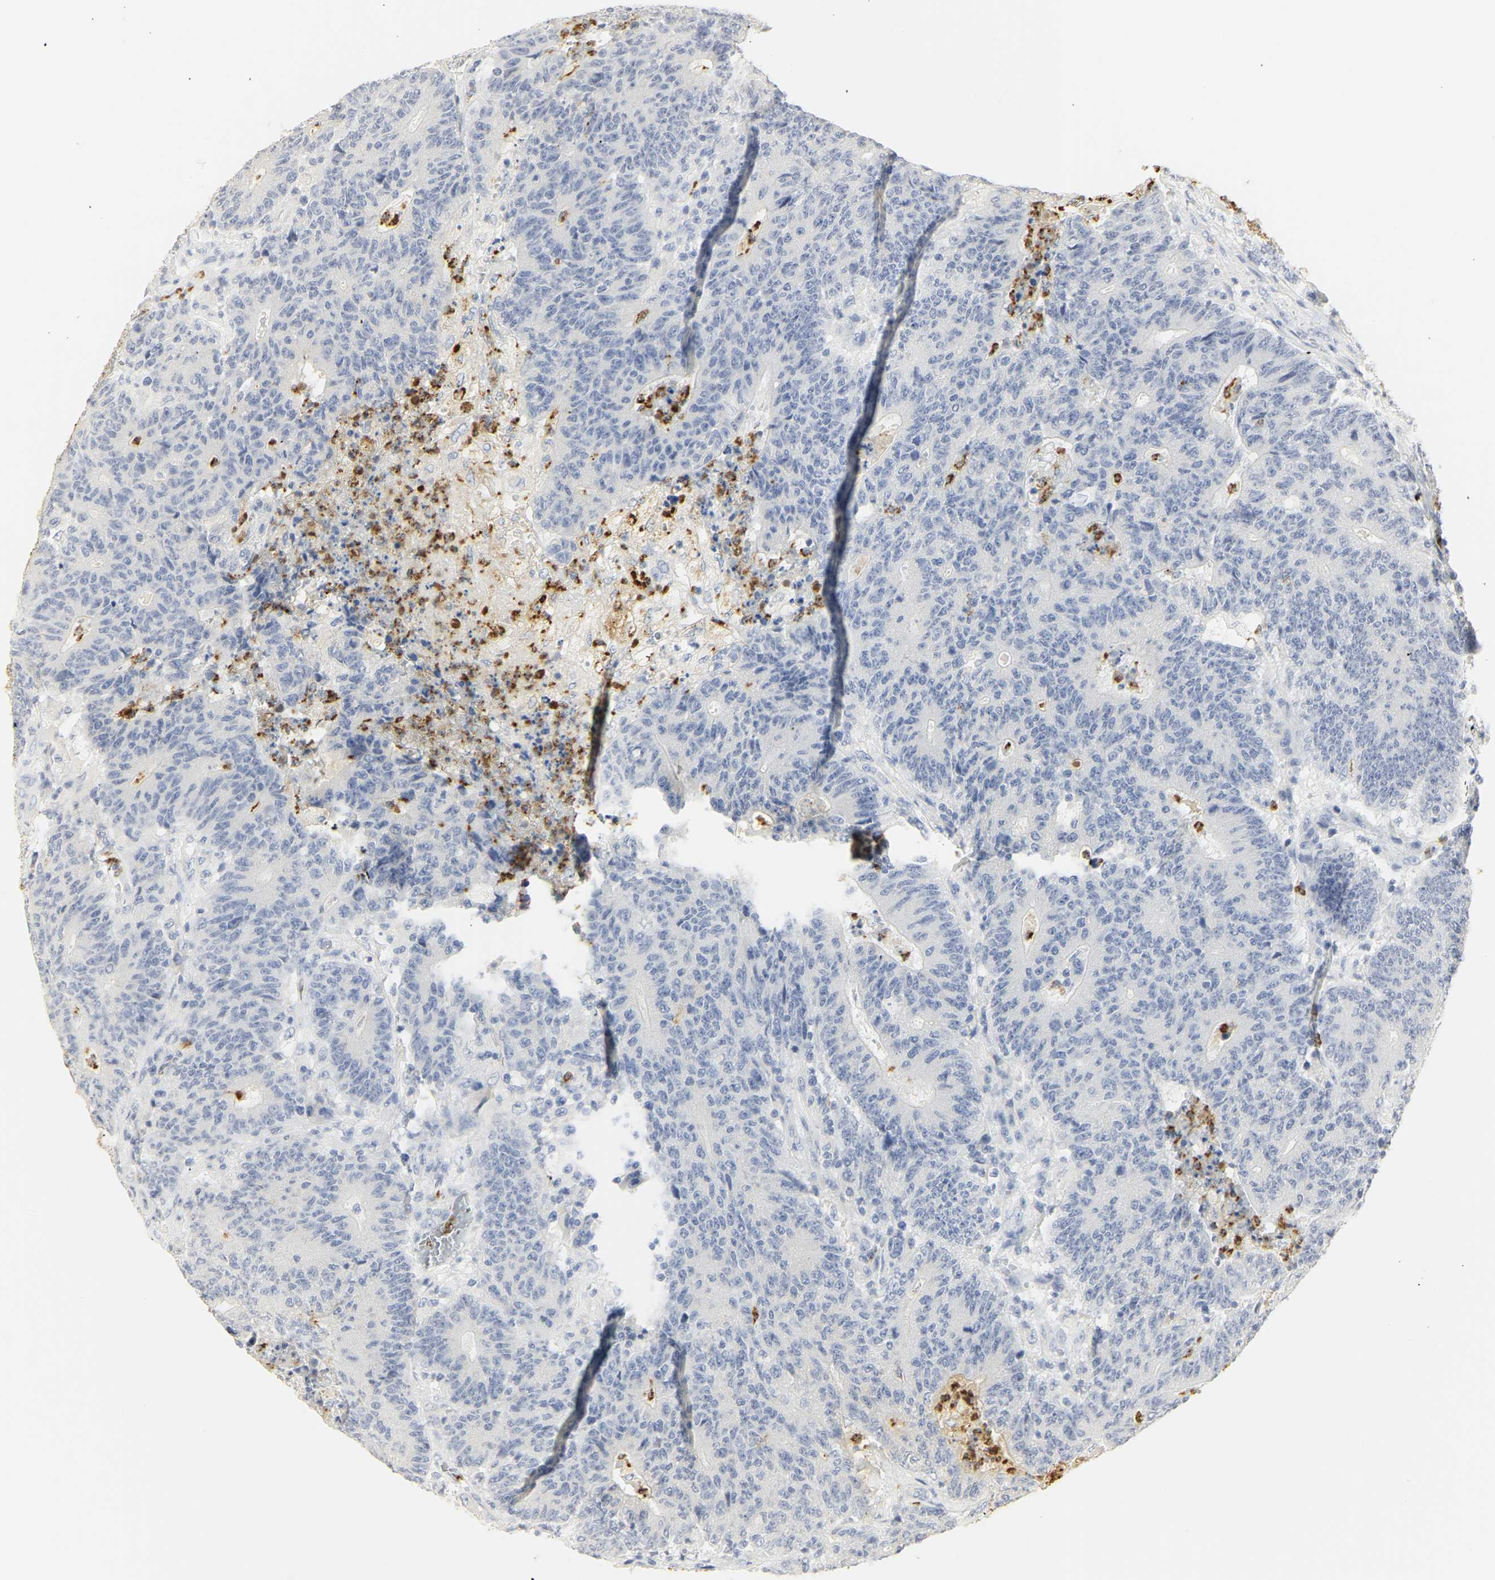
{"staining": {"intensity": "negative", "quantity": "none", "location": "none"}, "tissue": "colorectal cancer", "cell_type": "Tumor cells", "image_type": "cancer", "snomed": [{"axis": "morphology", "description": "Normal tissue, NOS"}, {"axis": "morphology", "description": "Adenocarcinoma, NOS"}, {"axis": "topography", "description": "Colon"}], "caption": "Colorectal cancer stained for a protein using immunohistochemistry (IHC) displays no expression tumor cells.", "gene": "MPO", "patient": {"sex": "female", "age": 75}}